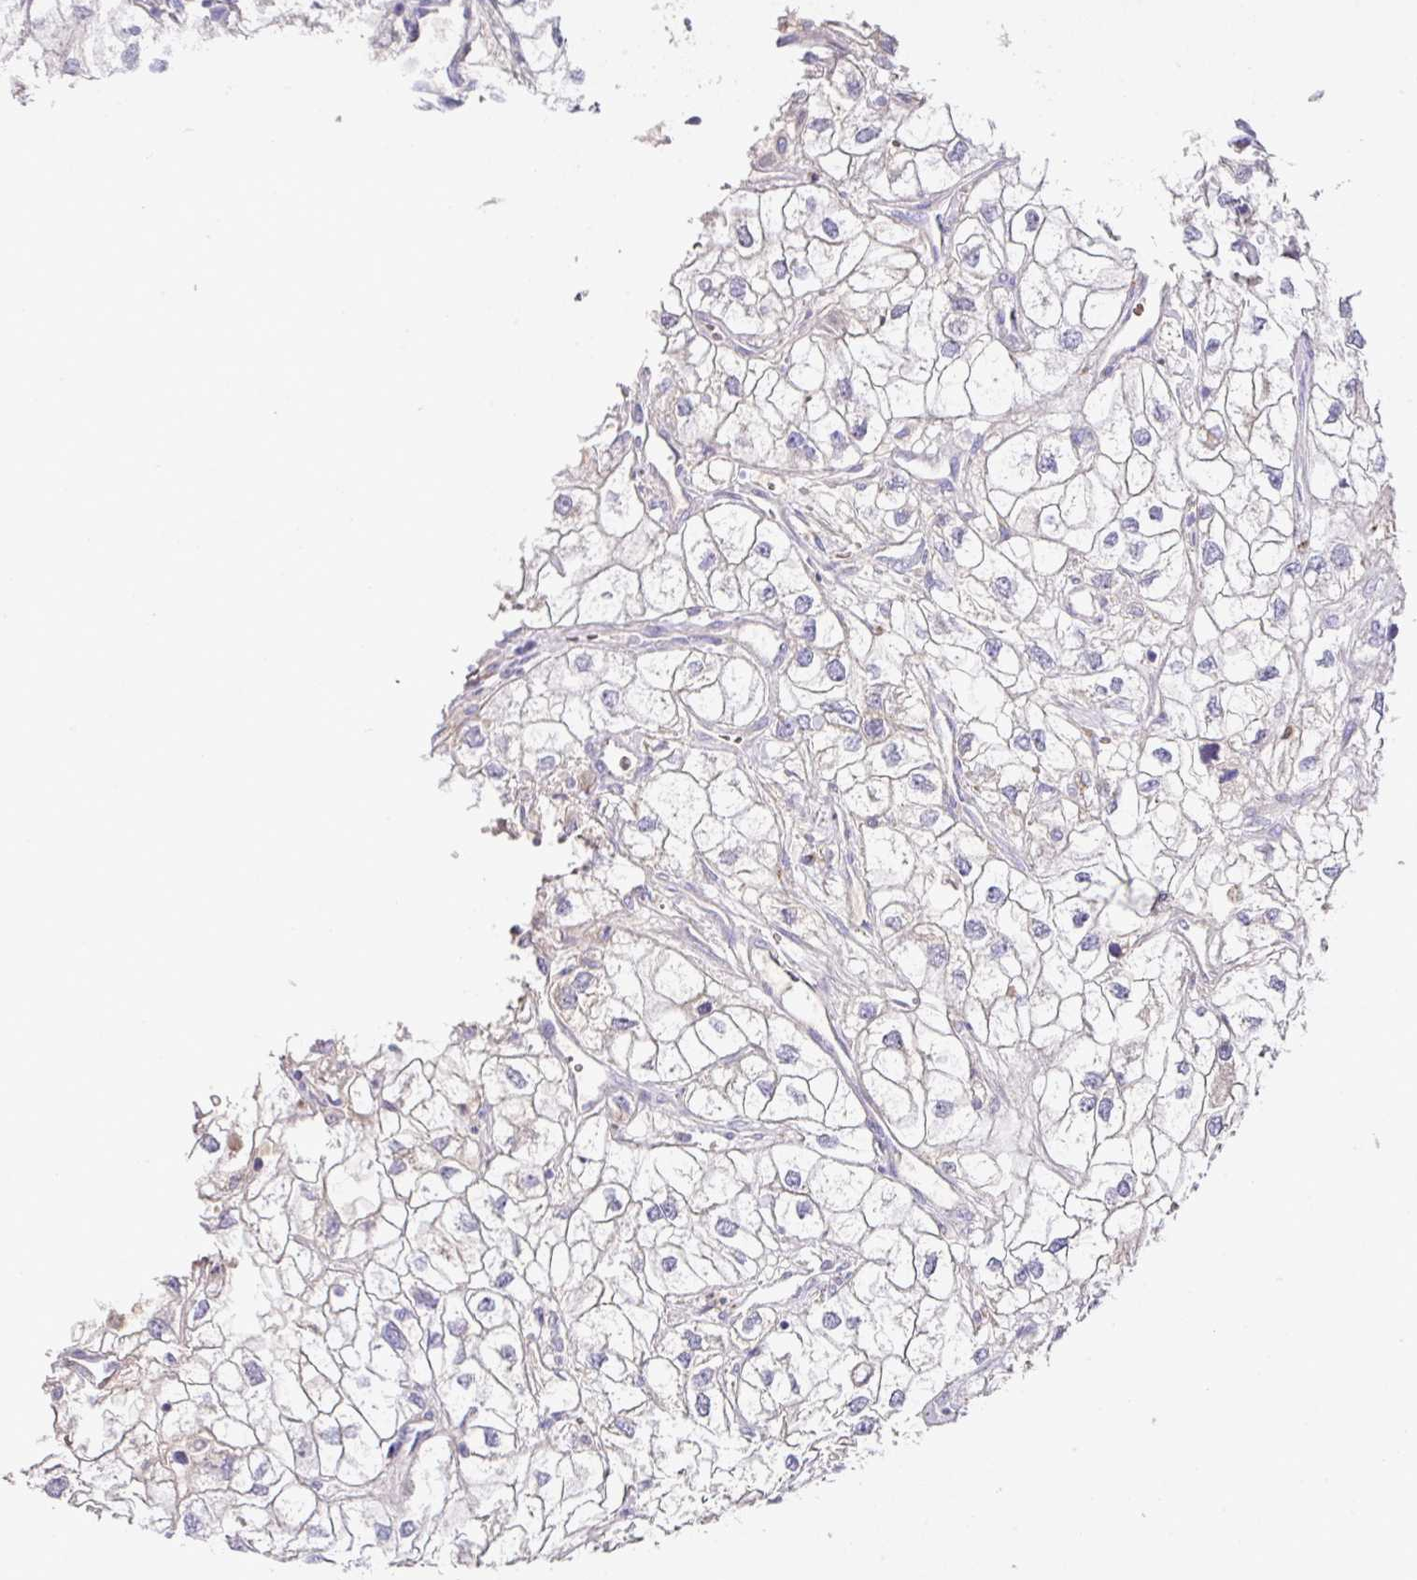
{"staining": {"intensity": "weak", "quantity": "<25%", "location": "cytoplasmic/membranous"}, "tissue": "renal cancer", "cell_type": "Tumor cells", "image_type": "cancer", "snomed": [{"axis": "morphology", "description": "Adenocarcinoma, NOS"}, {"axis": "topography", "description": "Kidney"}], "caption": "Tumor cells are negative for protein expression in human adenocarcinoma (renal).", "gene": "TARM1", "patient": {"sex": "male", "age": 59}}